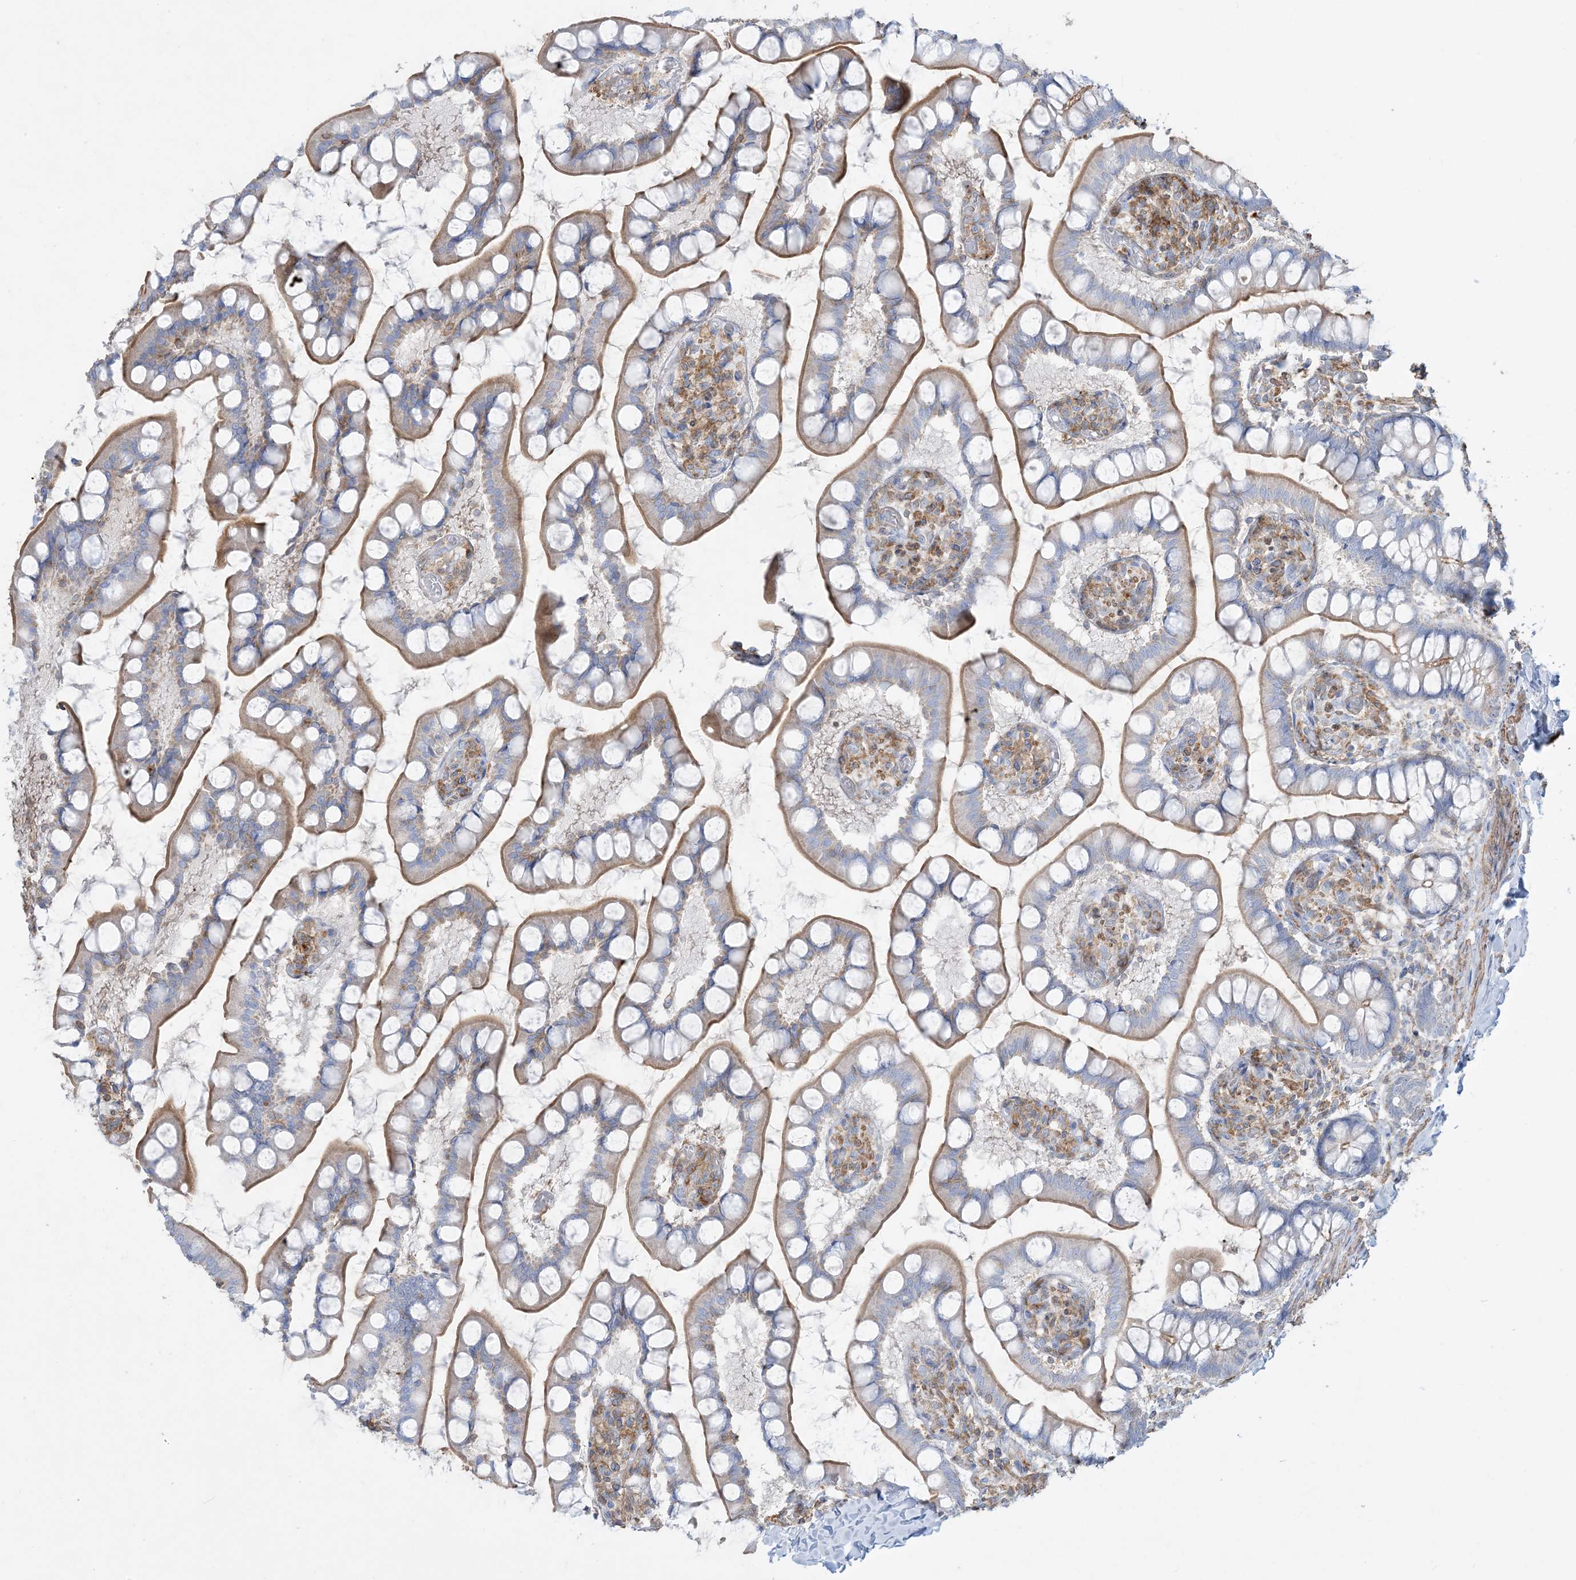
{"staining": {"intensity": "moderate", "quantity": "25%-75%", "location": "cytoplasmic/membranous"}, "tissue": "small intestine", "cell_type": "Glandular cells", "image_type": "normal", "snomed": [{"axis": "morphology", "description": "Normal tissue, NOS"}, {"axis": "topography", "description": "Small intestine"}], "caption": "DAB immunohistochemical staining of unremarkable small intestine demonstrates moderate cytoplasmic/membranous protein expression in about 25%-75% of glandular cells.", "gene": "GTF3C2", "patient": {"sex": "male", "age": 52}}